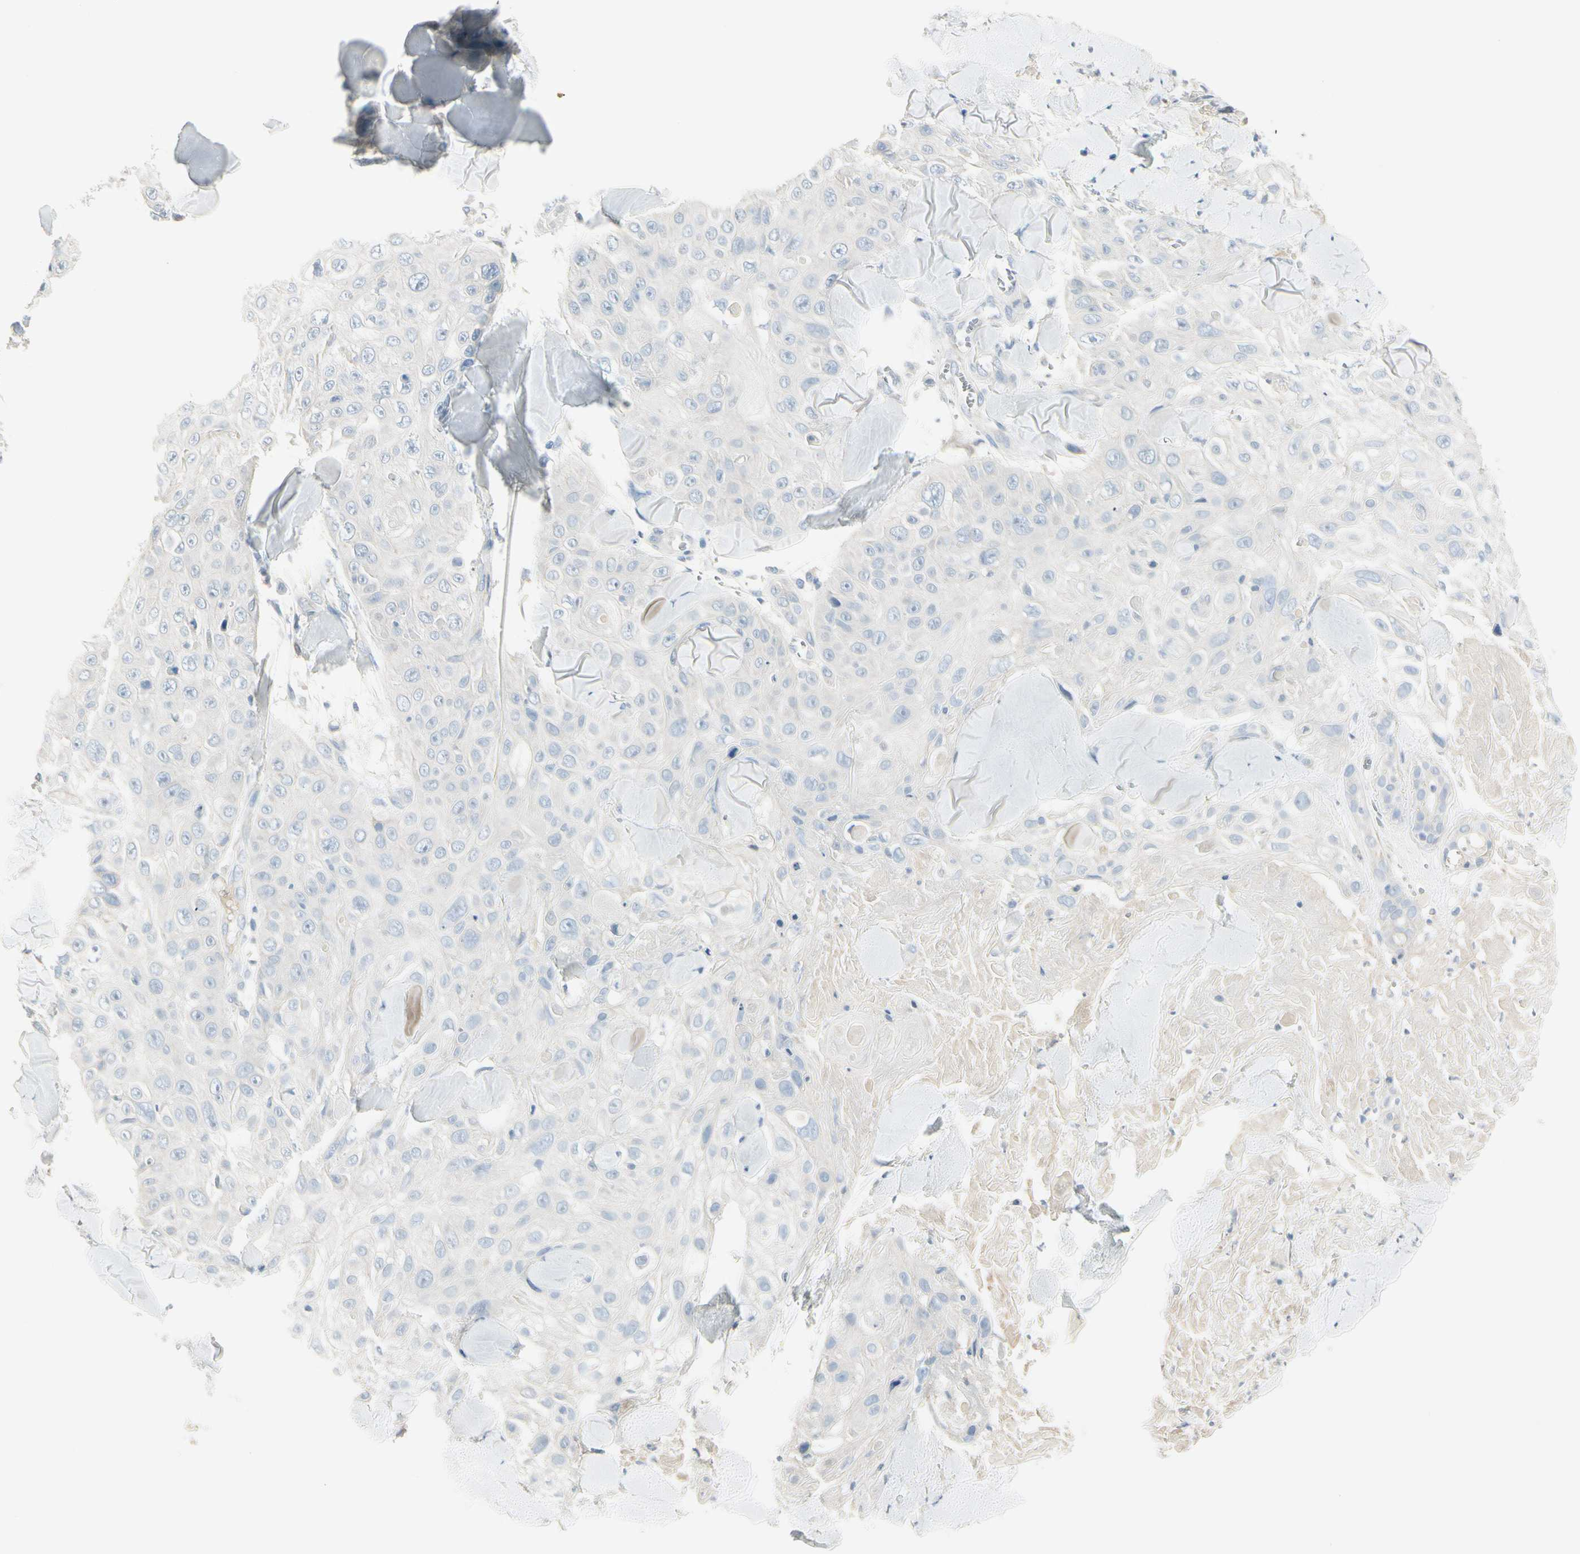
{"staining": {"intensity": "negative", "quantity": "none", "location": "none"}, "tissue": "skin cancer", "cell_type": "Tumor cells", "image_type": "cancer", "snomed": [{"axis": "morphology", "description": "Squamous cell carcinoma, NOS"}, {"axis": "topography", "description": "Skin"}], "caption": "DAB immunohistochemical staining of skin cancer (squamous cell carcinoma) shows no significant positivity in tumor cells. (Brightfield microscopy of DAB immunohistochemistry (IHC) at high magnification).", "gene": "CYP2E1", "patient": {"sex": "male", "age": 86}}